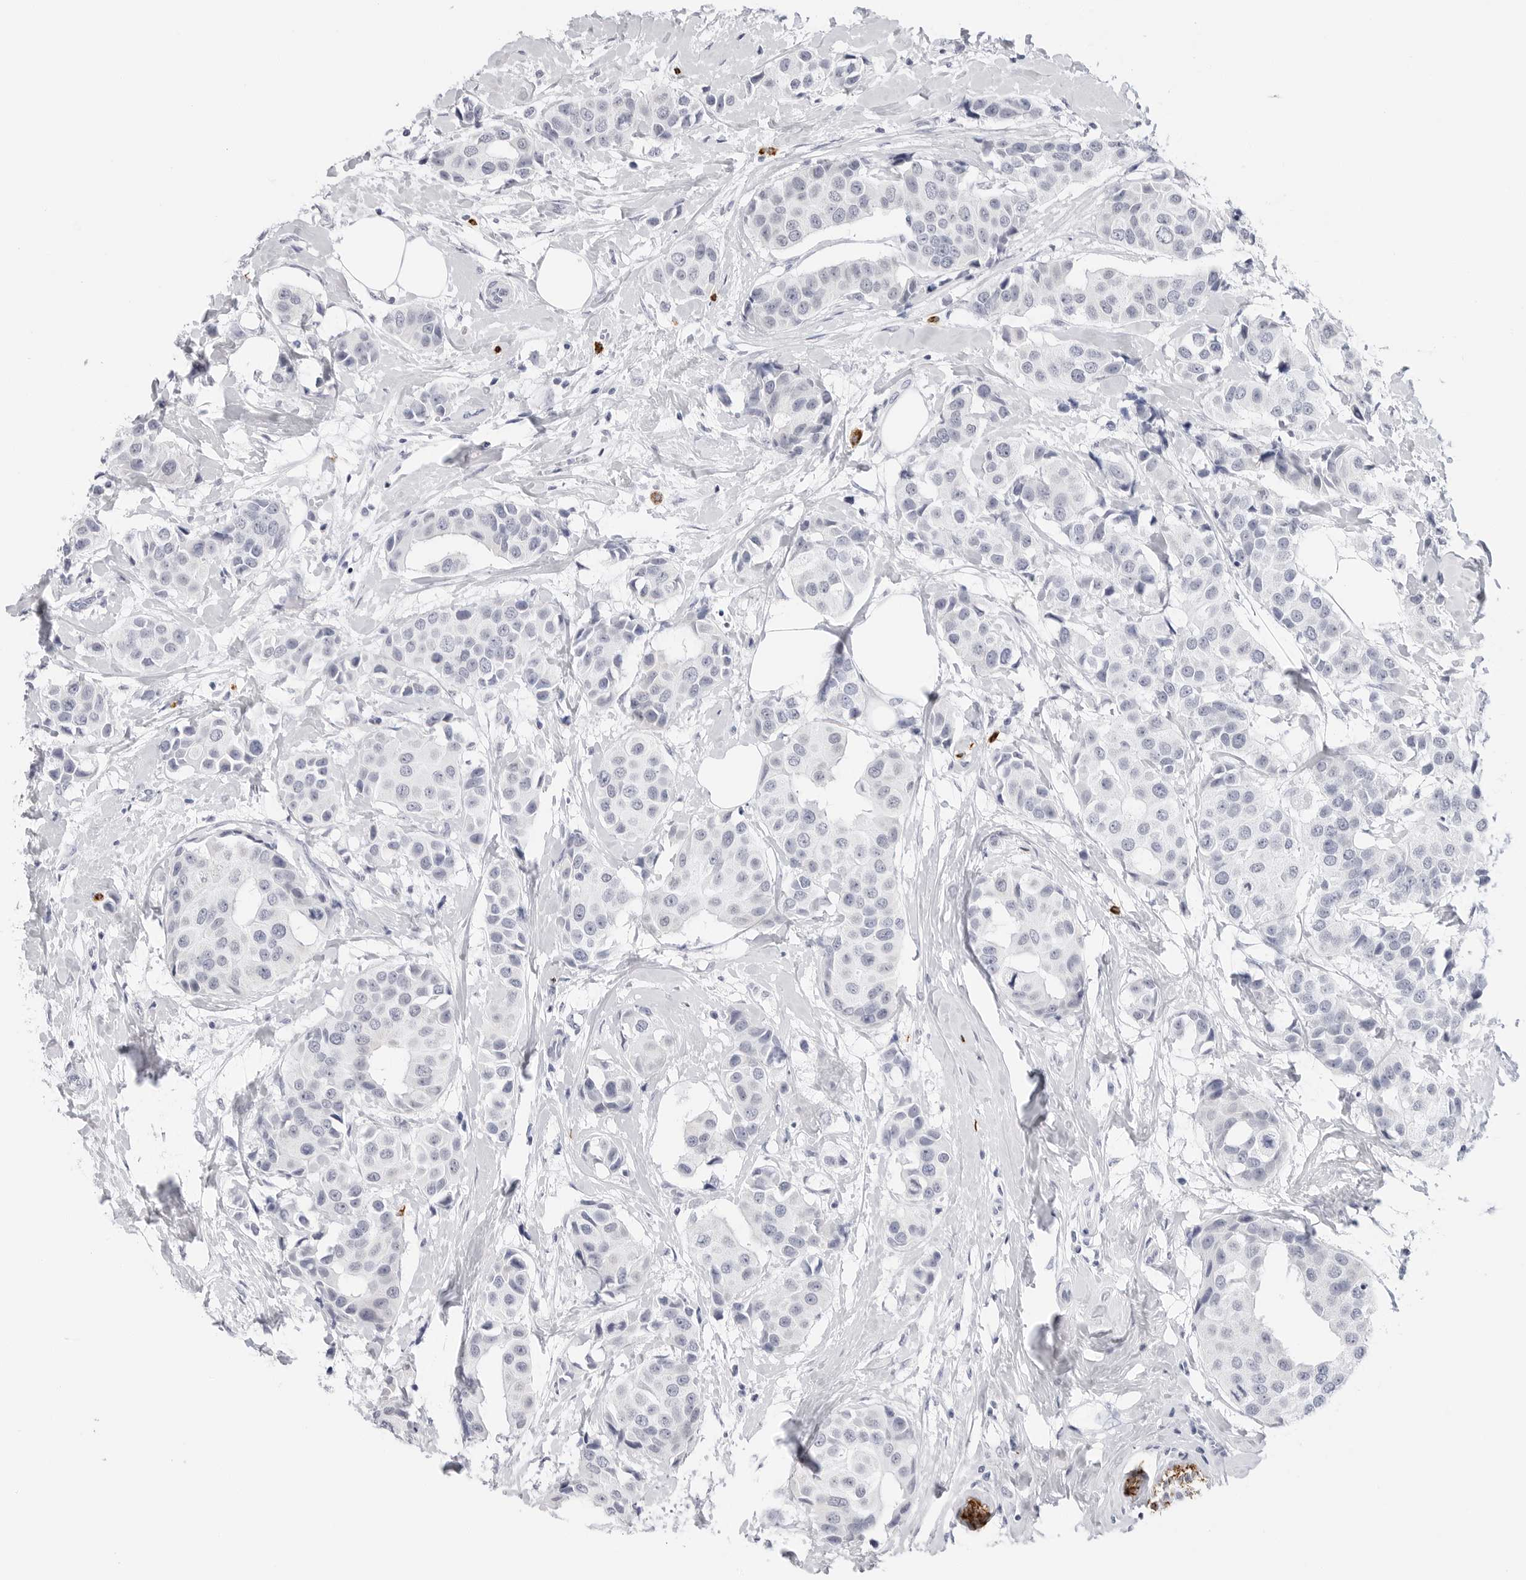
{"staining": {"intensity": "negative", "quantity": "none", "location": "none"}, "tissue": "breast cancer", "cell_type": "Tumor cells", "image_type": "cancer", "snomed": [{"axis": "morphology", "description": "Normal tissue, NOS"}, {"axis": "morphology", "description": "Duct carcinoma"}, {"axis": "topography", "description": "Breast"}], "caption": "High power microscopy micrograph of an immunohistochemistry (IHC) image of breast cancer, revealing no significant staining in tumor cells.", "gene": "HSPB7", "patient": {"sex": "female", "age": 39}}